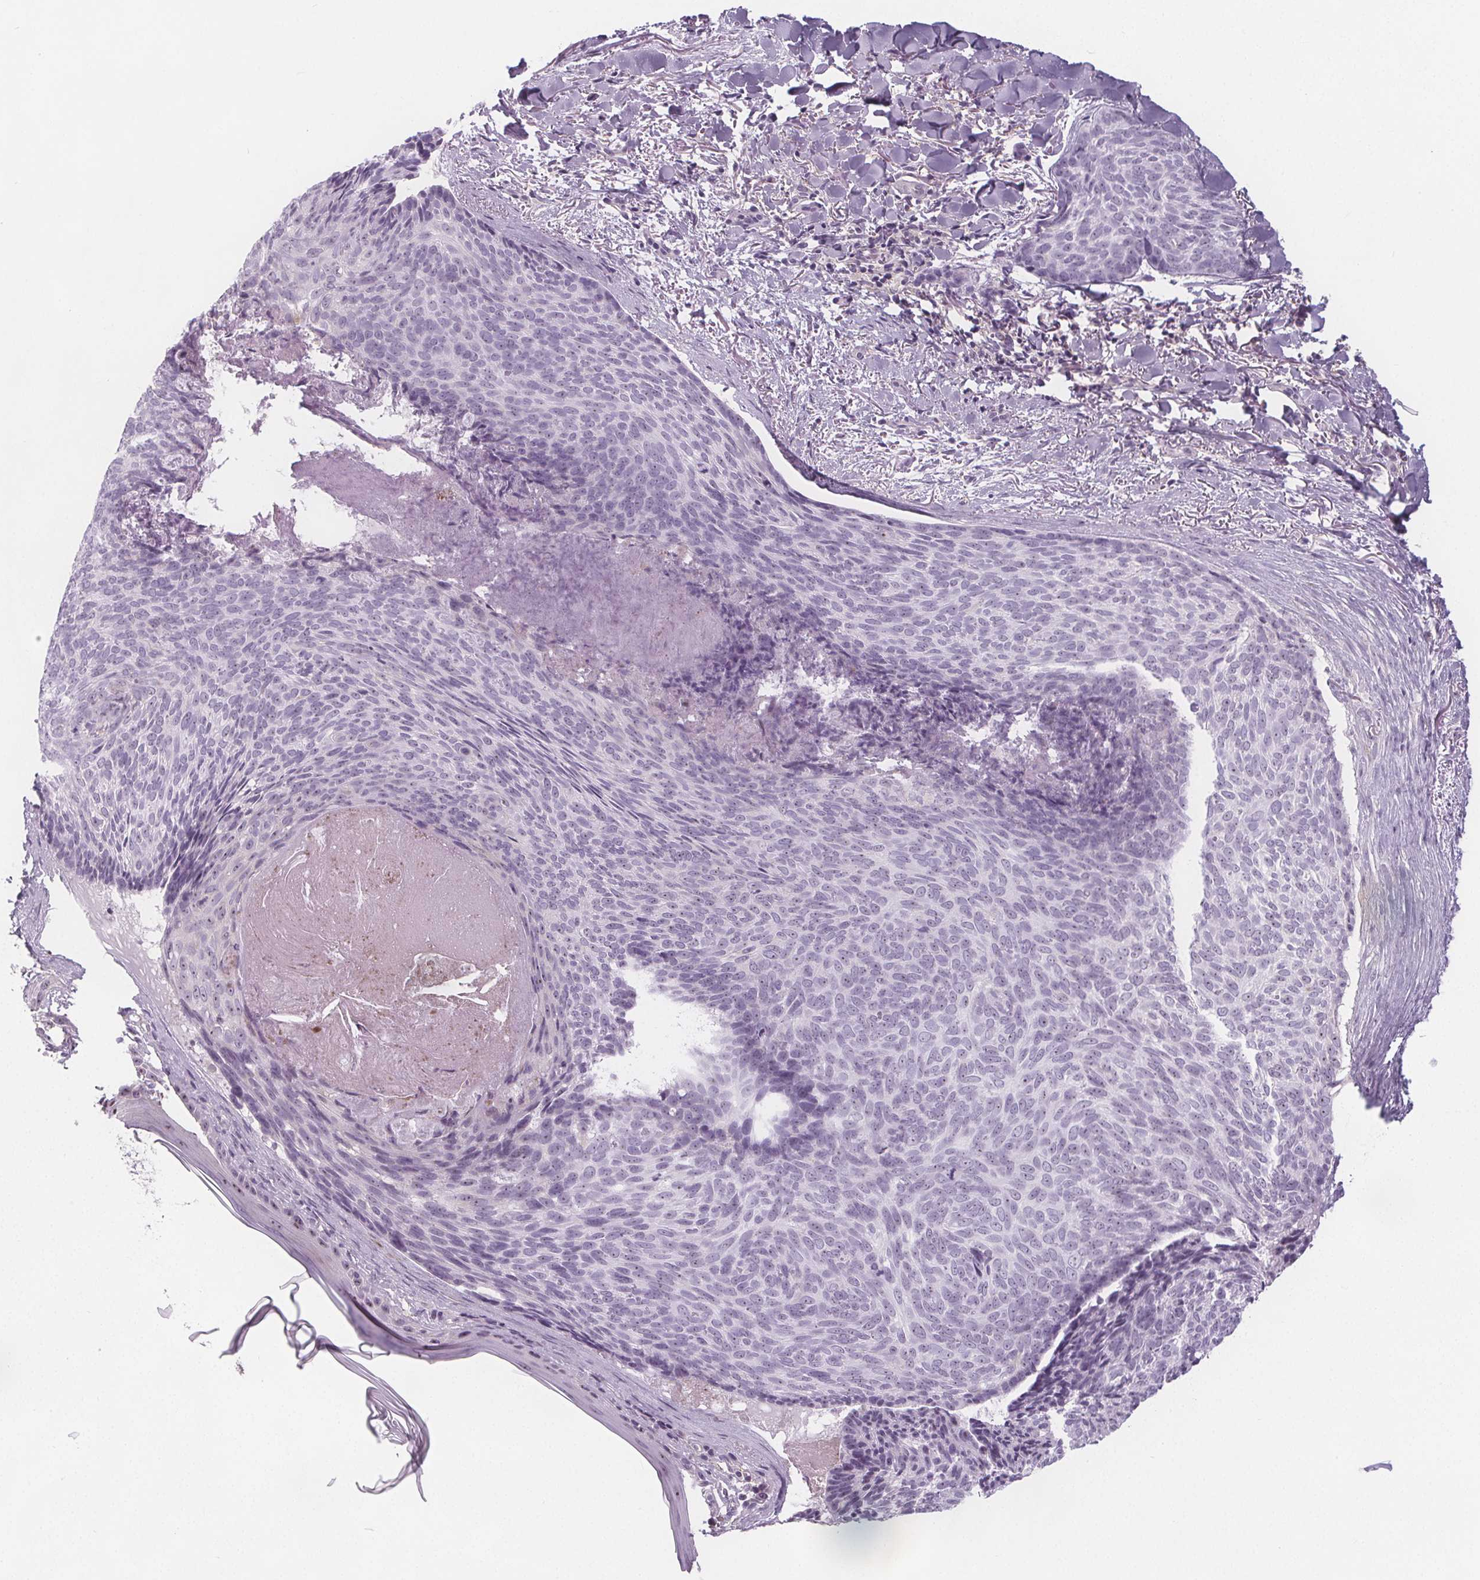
{"staining": {"intensity": "weak", "quantity": "<25%", "location": "nuclear"}, "tissue": "skin cancer", "cell_type": "Tumor cells", "image_type": "cancer", "snomed": [{"axis": "morphology", "description": "Basal cell carcinoma"}, {"axis": "topography", "description": "Skin"}], "caption": "This micrograph is of skin cancer (basal cell carcinoma) stained with IHC to label a protein in brown with the nuclei are counter-stained blue. There is no expression in tumor cells.", "gene": "NOLC1", "patient": {"sex": "female", "age": 82}}